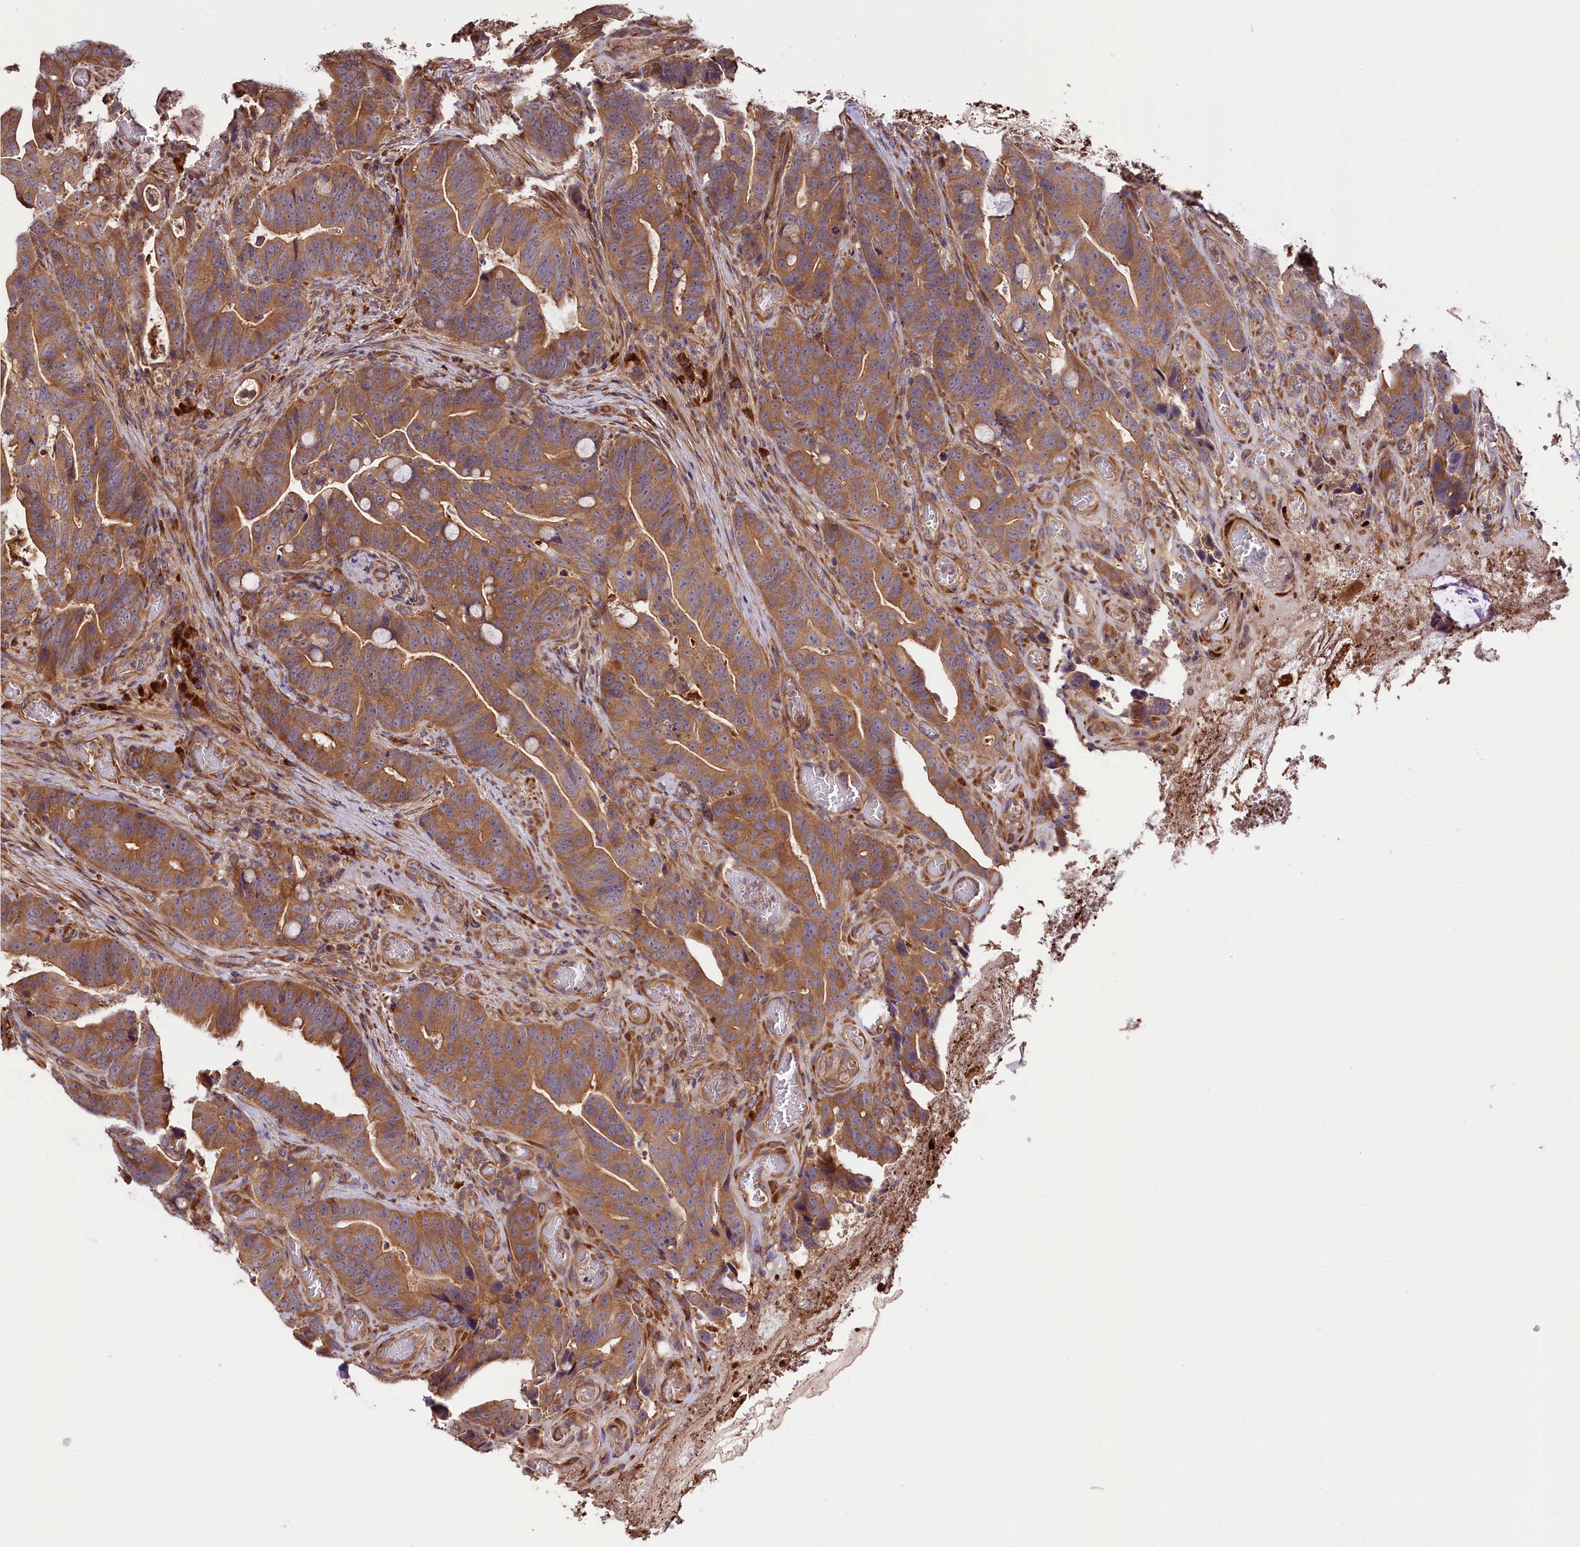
{"staining": {"intensity": "moderate", "quantity": ">75%", "location": "cytoplasmic/membranous"}, "tissue": "colorectal cancer", "cell_type": "Tumor cells", "image_type": "cancer", "snomed": [{"axis": "morphology", "description": "Adenocarcinoma, NOS"}, {"axis": "topography", "description": "Colon"}], "caption": "Tumor cells reveal moderate cytoplasmic/membranous staining in about >75% of cells in colorectal adenocarcinoma.", "gene": "SETD6", "patient": {"sex": "female", "age": 82}}